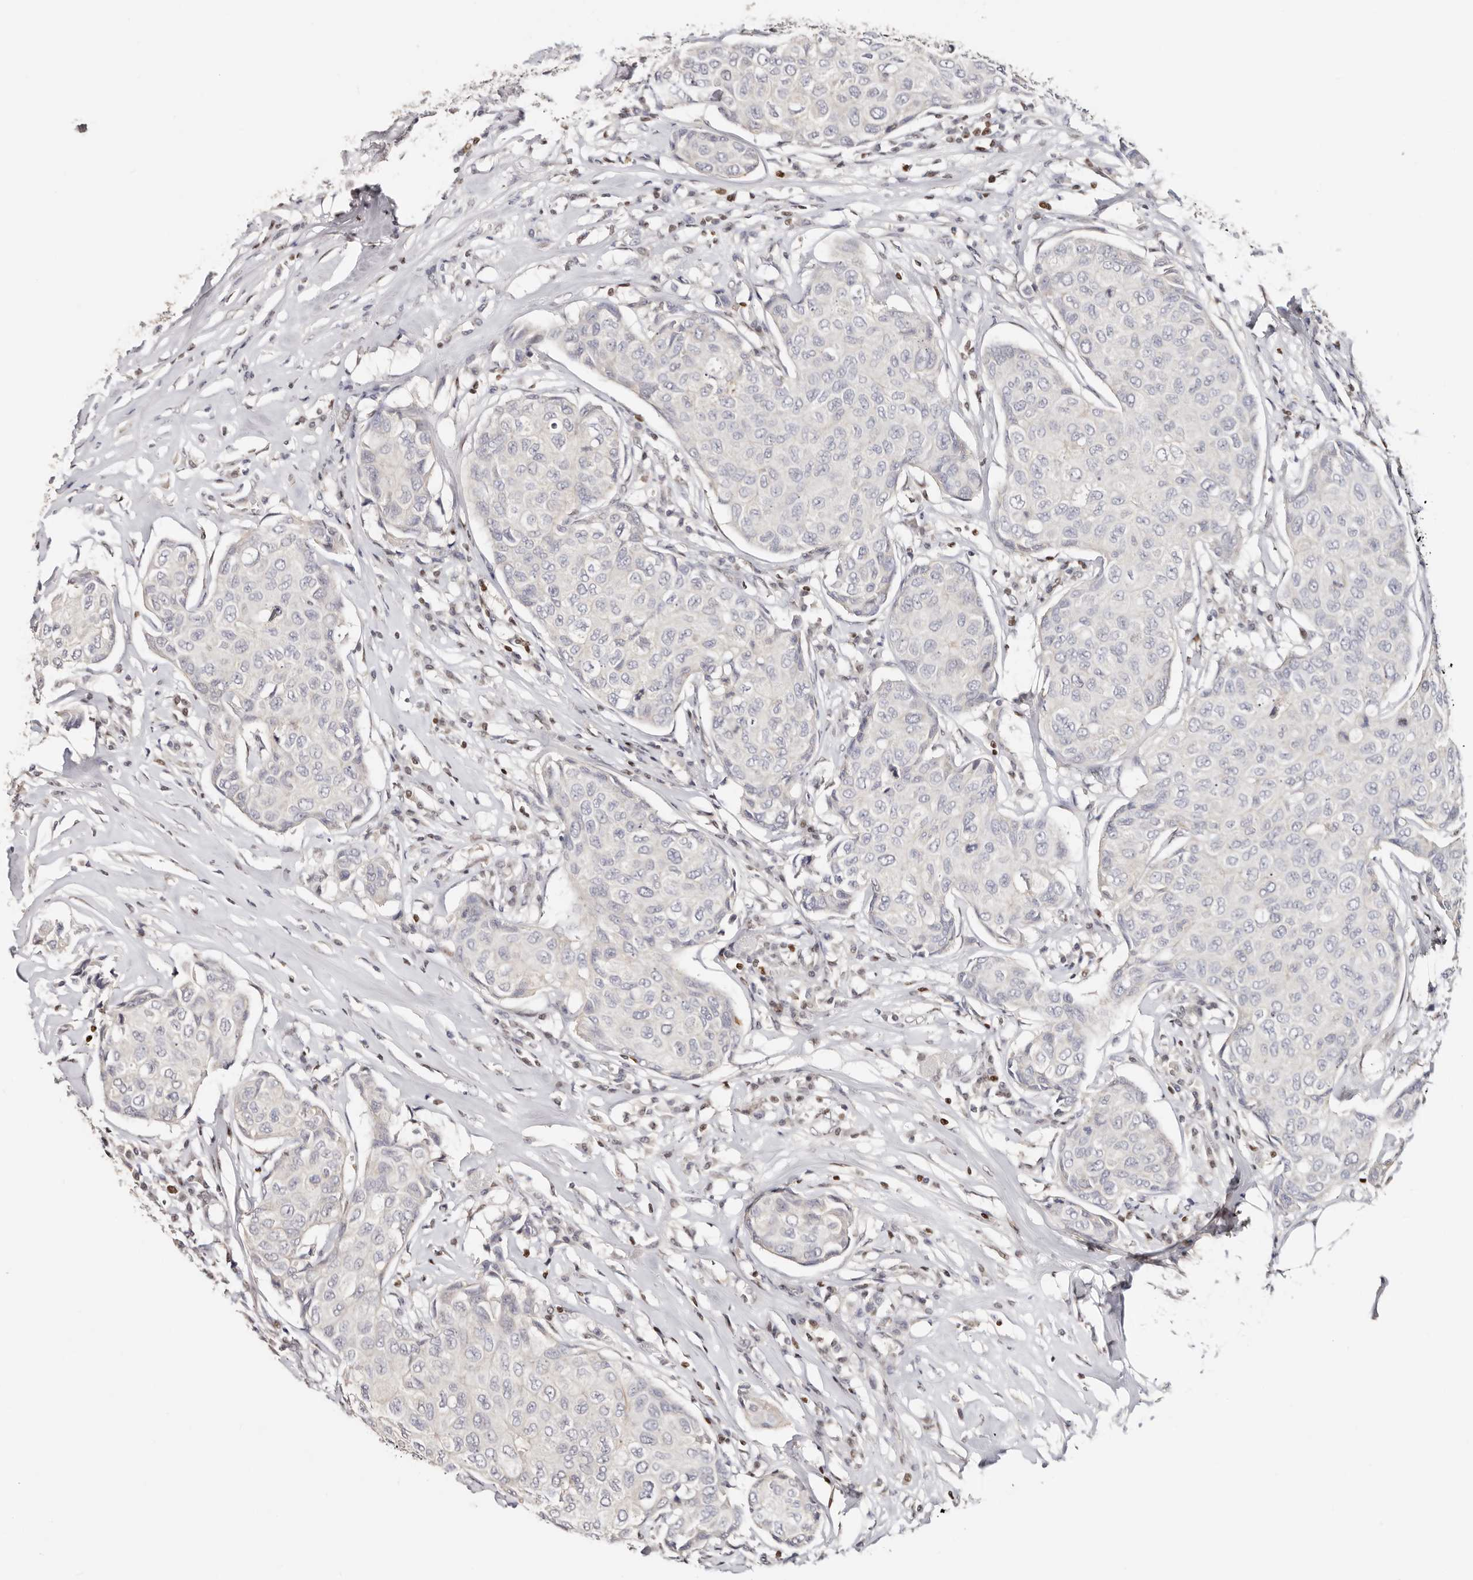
{"staining": {"intensity": "negative", "quantity": "none", "location": "none"}, "tissue": "breast cancer", "cell_type": "Tumor cells", "image_type": "cancer", "snomed": [{"axis": "morphology", "description": "Duct carcinoma"}, {"axis": "topography", "description": "Breast"}], "caption": "Immunohistochemistry image of neoplastic tissue: human breast invasive ductal carcinoma stained with DAB displays no significant protein expression in tumor cells.", "gene": "IQGAP3", "patient": {"sex": "female", "age": 80}}